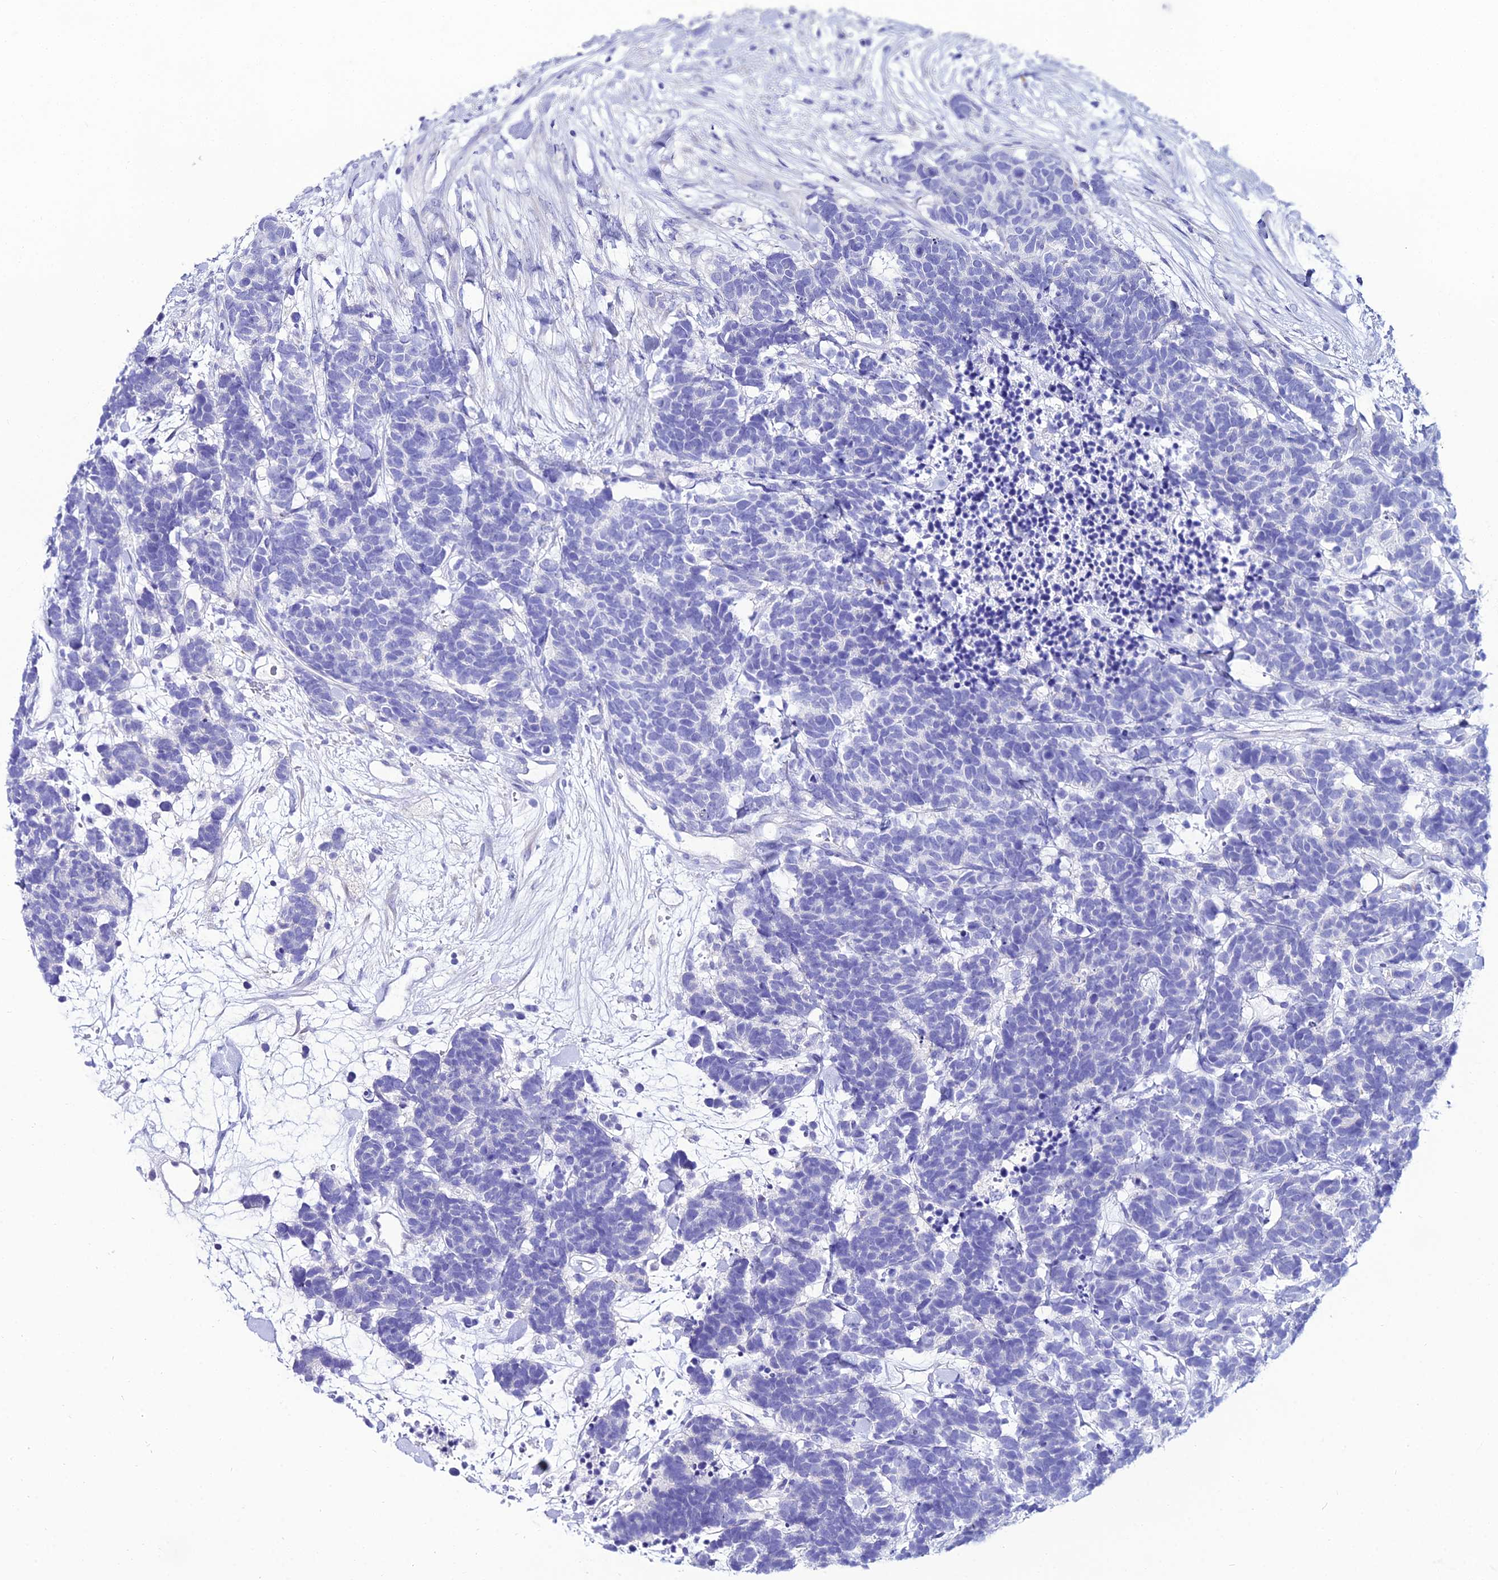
{"staining": {"intensity": "negative", "quantity": "none", "location": "none"}, "tissue": "carcinoid", "cell_type": "Tumor cells", "image_type": "cancer", "snomed": [{"axis": "morphology", "description": "Carcinoma, NOS"}, {"axis": "morphology", "description": "Carcinoid, malignant, NOS"}, {"axis": "topography", "description": "Prostate"}], "caption": "An image of carcinoid stained for a protein shows no brown staining in tumor cells.", "gene": "OR4D5", "patient": {"sex": "male", "age": 57}}